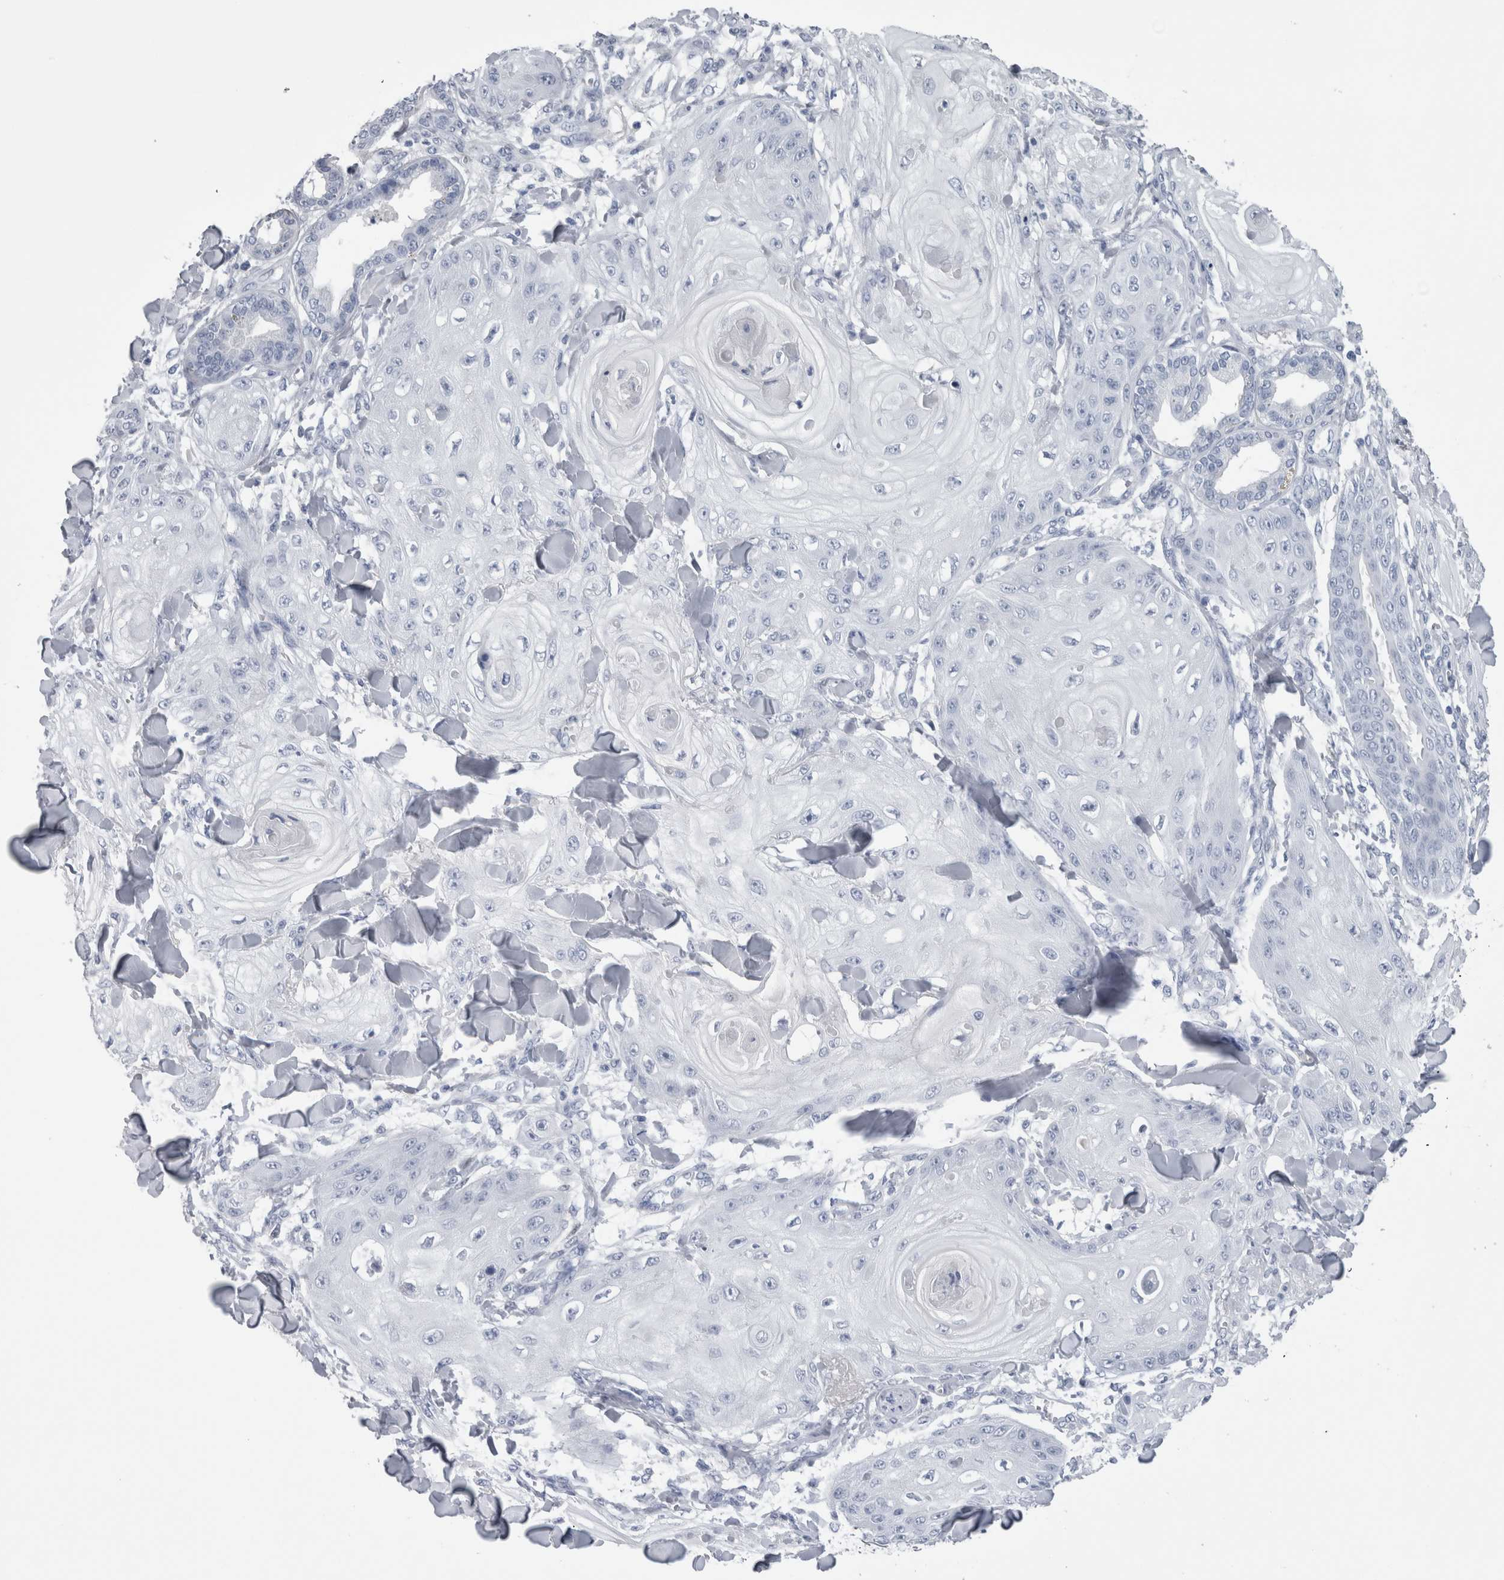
{"staining": {"intensity": "negative", "quantity": "none", "location": "none"}, "tissue": "skin cancer", "cell_type": "Tumor cells", "image_type": "cancer", "snomed": [{"axis": "morphology", "description": "Squamous cell carcinoma, NOS"}, {"axis": "topography", "description": "Skin"}], "caption": "Immunohistochemistry photomicrograph of neoplastic tissue: human squamous cell carcinoma (skin) stained with DAB (3,3'-diaminobenzidine) displays no significant protein staining in tumor cells.", "gene": "CA8", "patient": {"sex": "male", "age": 74}}